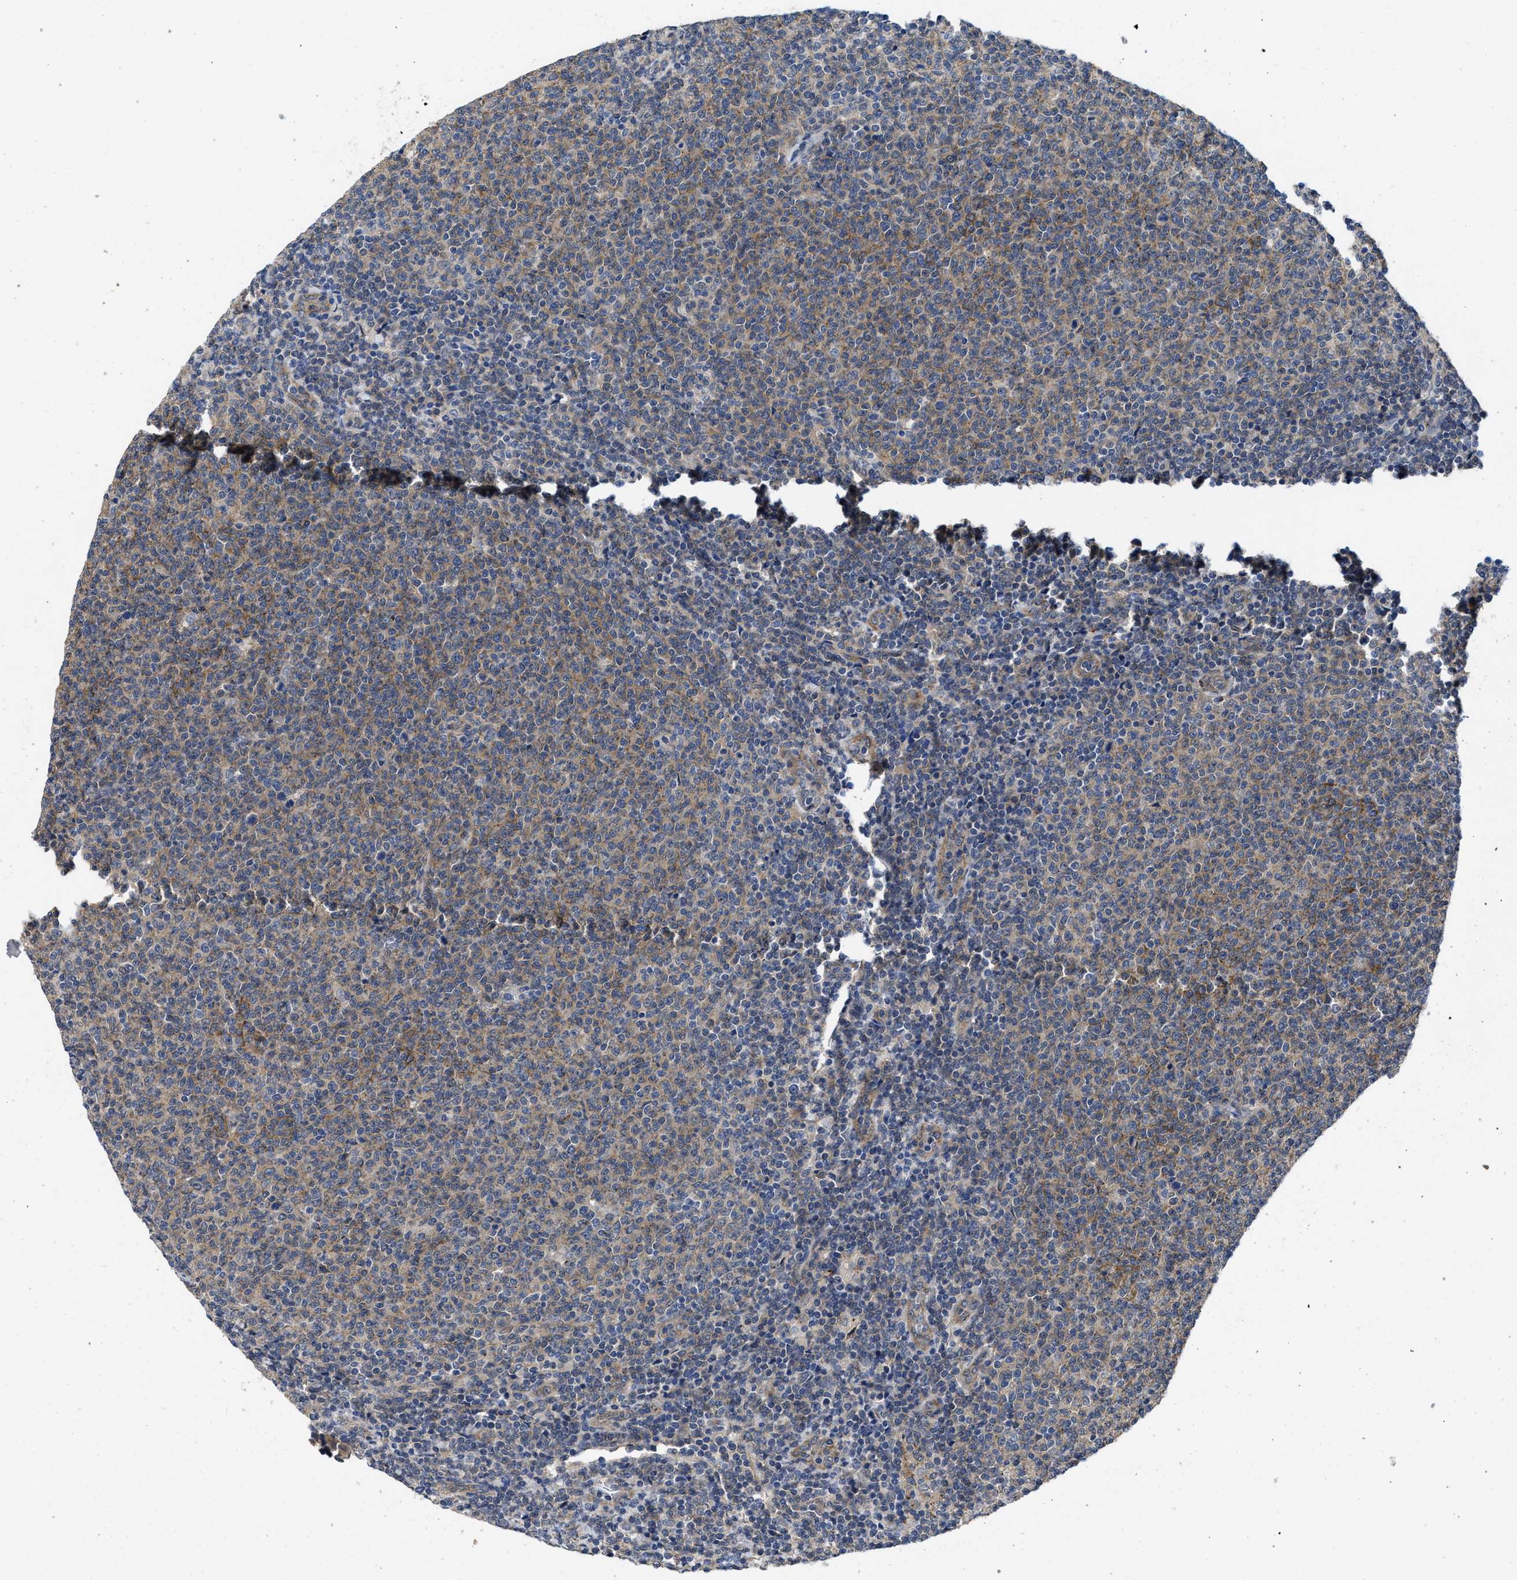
{"staining": {"intensity": "weak", "quantity": "25%-75%", "location": "cytoplasmic/membranous"}, "tissue": "lymphoma", "cell_type": "Tumor cells", "image_type": "cancer", "snomed": [{"axis": "morphology", "description": "Malignant lymphoma, non-Hodgkin's type, Low grade"}, {"axis": "topography", "description": "Lymph node"}], "caption": "This image displays lymphoma stained with immunohistochemistry to label a protein in brown. The cytoplasmic/membranous of tumor cells show weak positivity for the protein. Nuclei are counter-stained blue.", "gene": "PKD2", "patient": {"sex": "male", "age": 66}}